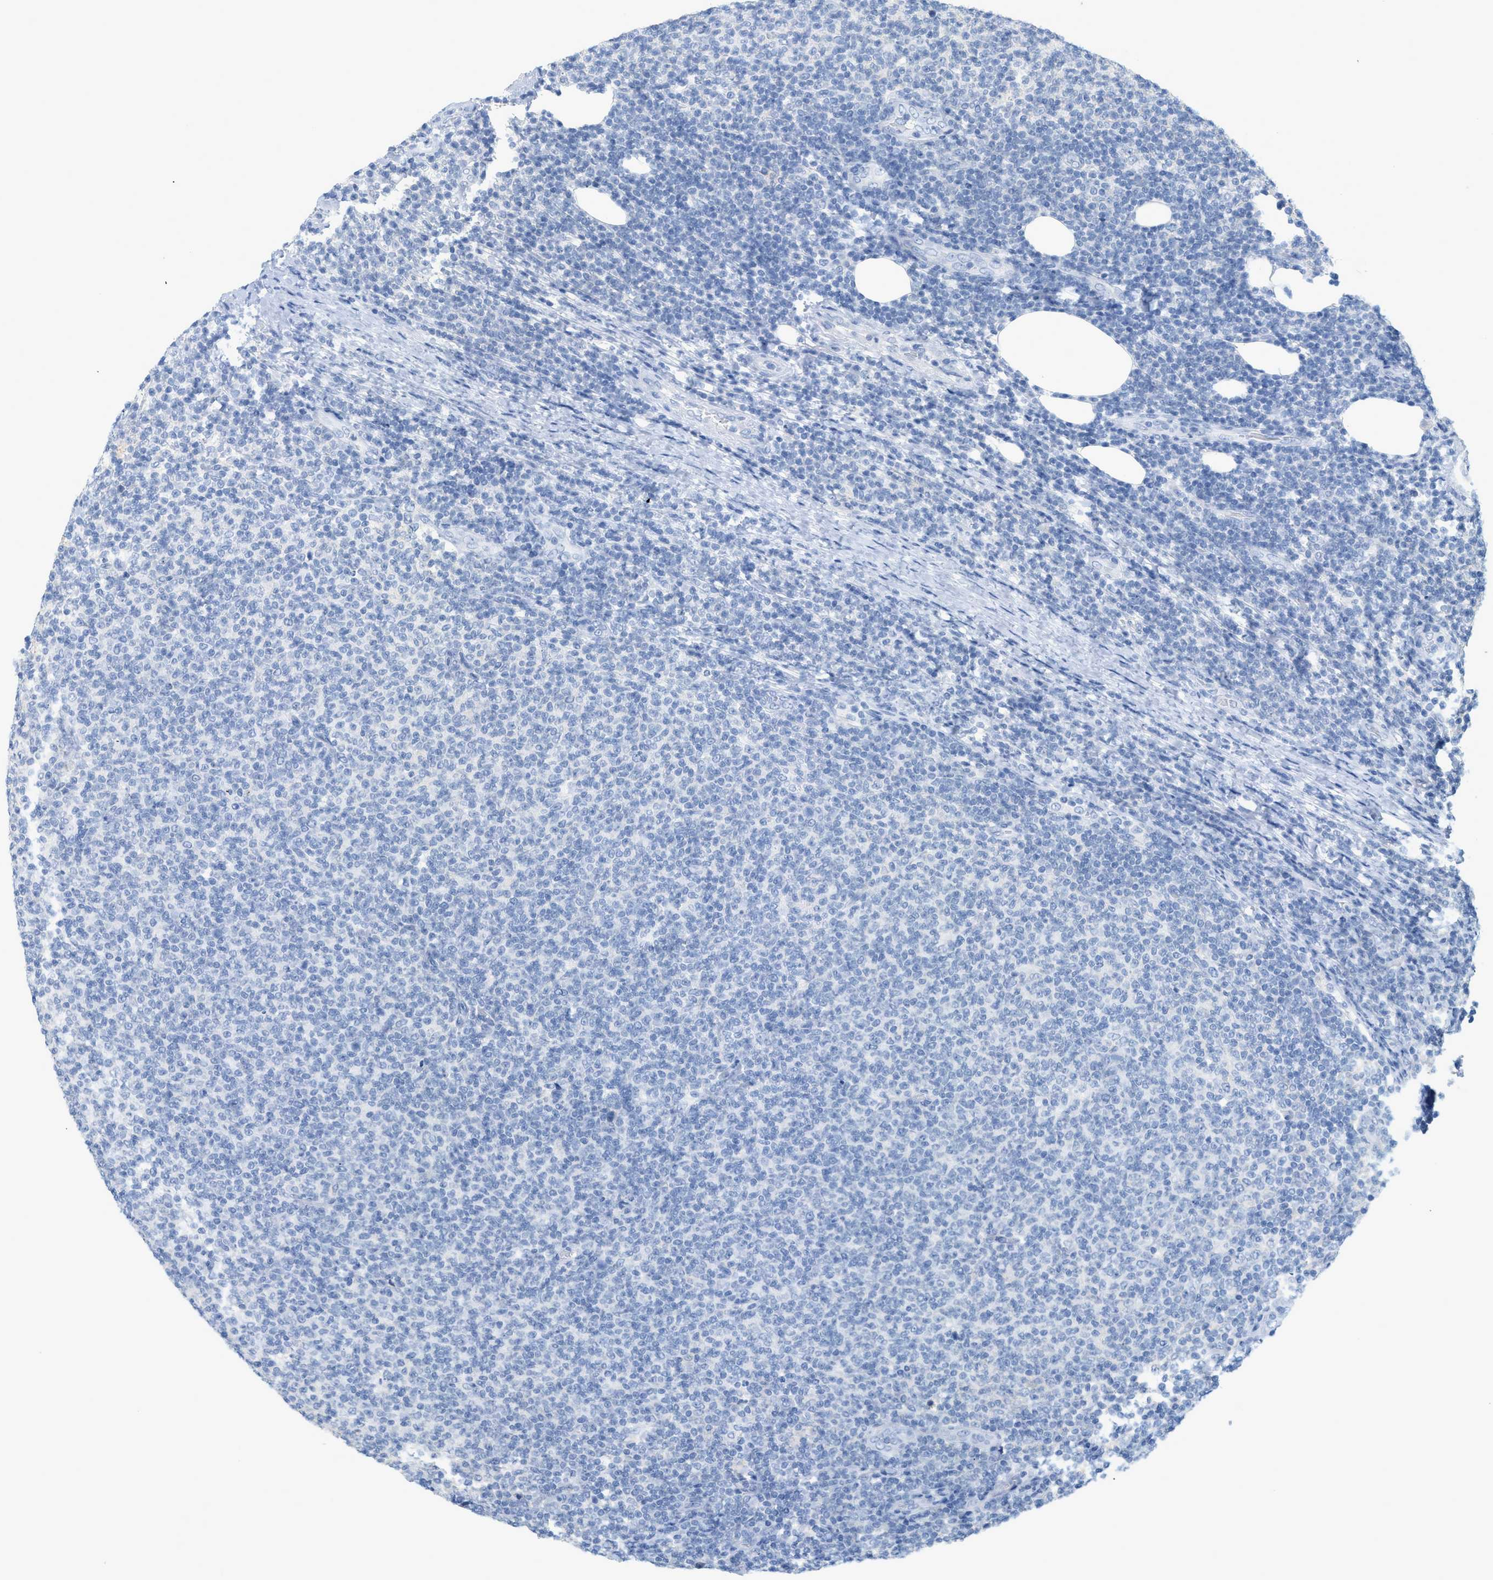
{"staining": {"intensity": "negative", "quantity": "none", "location": "none"}, "tissue": "lymphoma", "cell_type": "Tumor cells", "image_type": "cancer", "snomed": [{"axis": "morphology", "description": "Malignant lymphoma, non-Hodgkin's type, Low grade"}, {"axis": "topography", "description": "Lymph node"}], "caption": "An image of human lymphoma is negative for staining in tumor cells.", "gene": "PAPPA", "patient": {"sex": "male", "age": 66}}